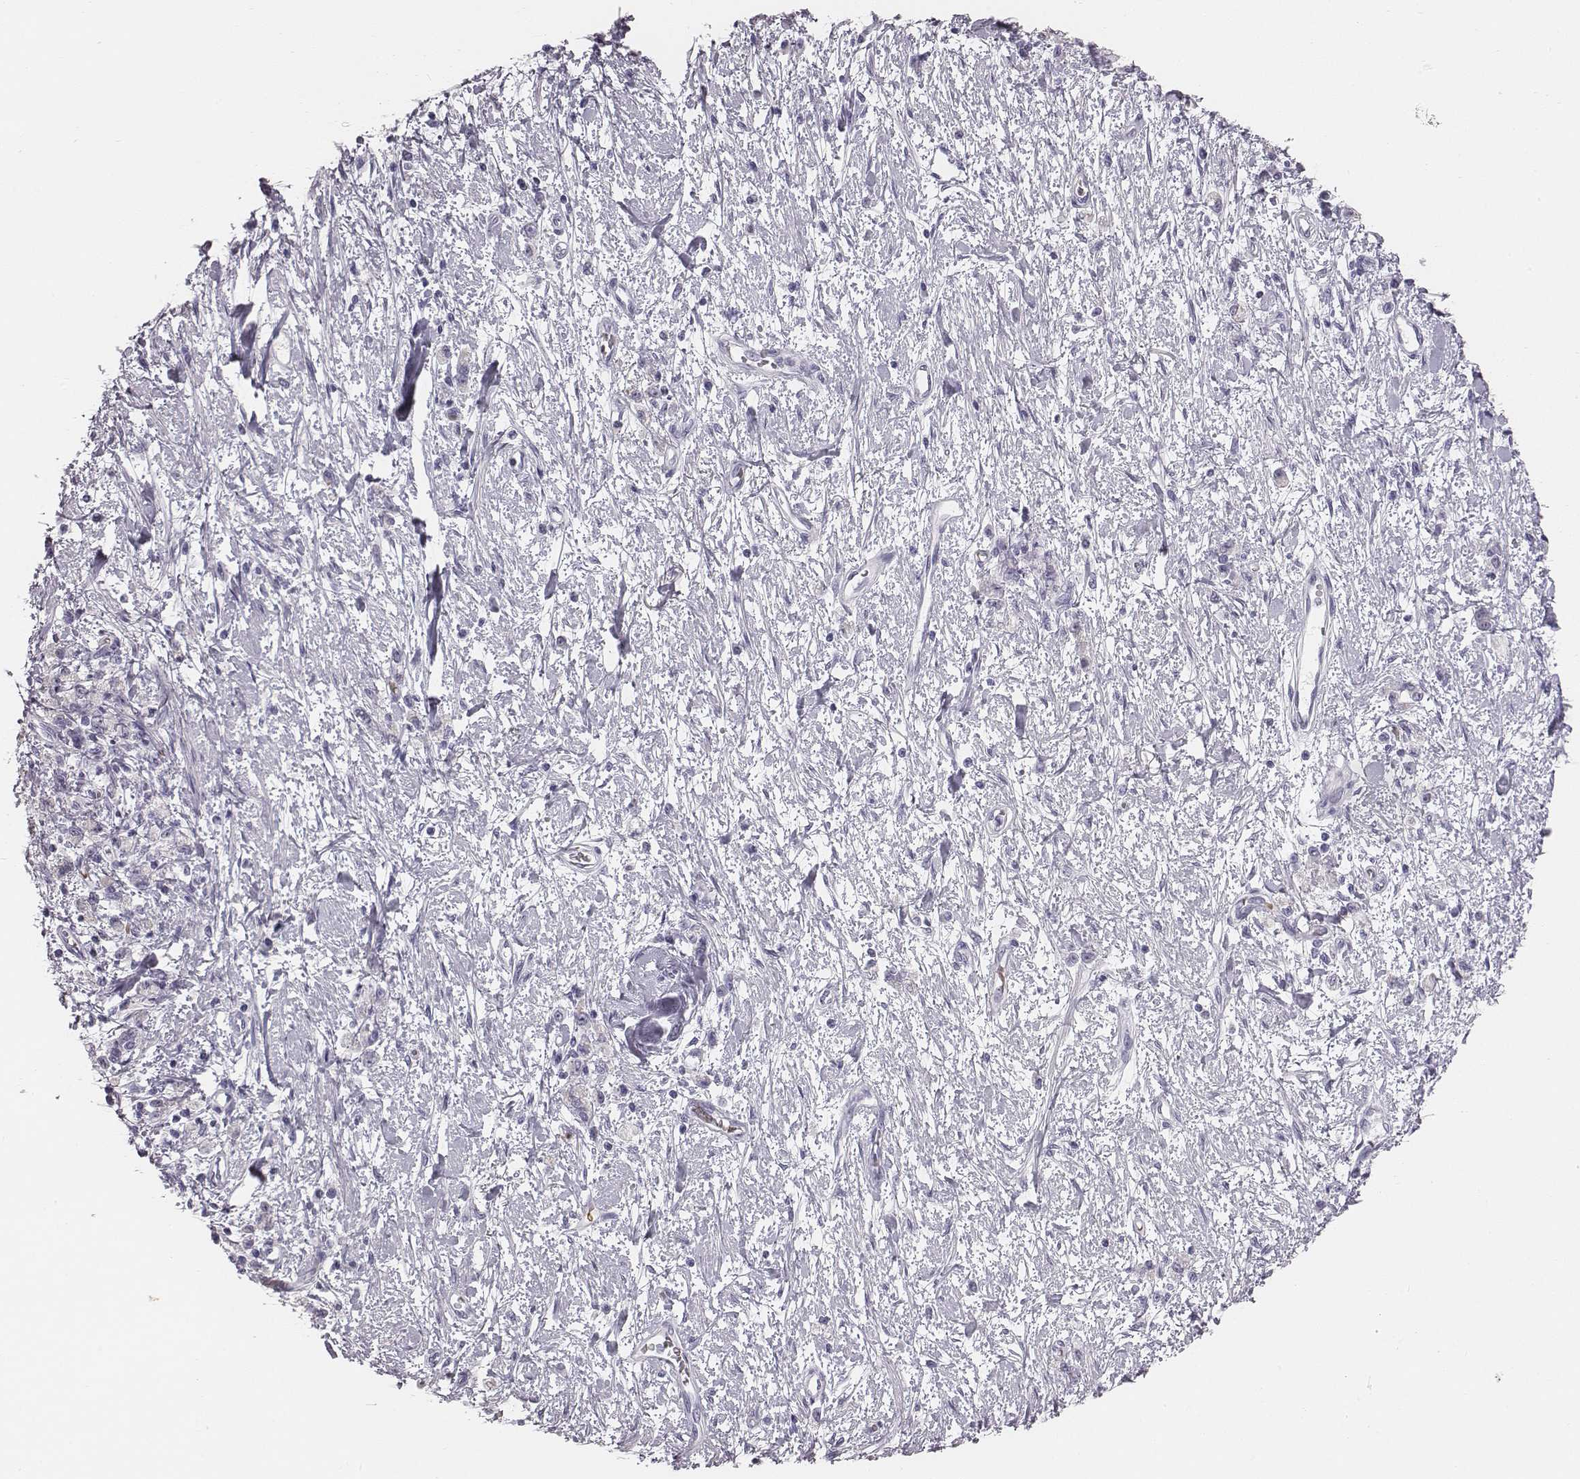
{"staining": {"intensity": "negative", "quantity": "none", "location": "none"}, "tissue": "stomach cancer", "cell_type": "Tumor cells", "image_type": "cancer", "snomed": [{"axis": "morphology", "description": "Adenocarcinoma, NOS"}, {"axis": "topography", "description": "Stomach"}], "caption": "Immunohistochemical staining of human stomach cancer exhibits no significant staining in tumor cells. Brightfield microscopy of IHC stained with DAB (3,3'-diaminobenzidine) (brown) and hematoxylin (blue), captured at high magnification.", "gene": "HBZ", "patient": {"sex": "male", "age": 77}}